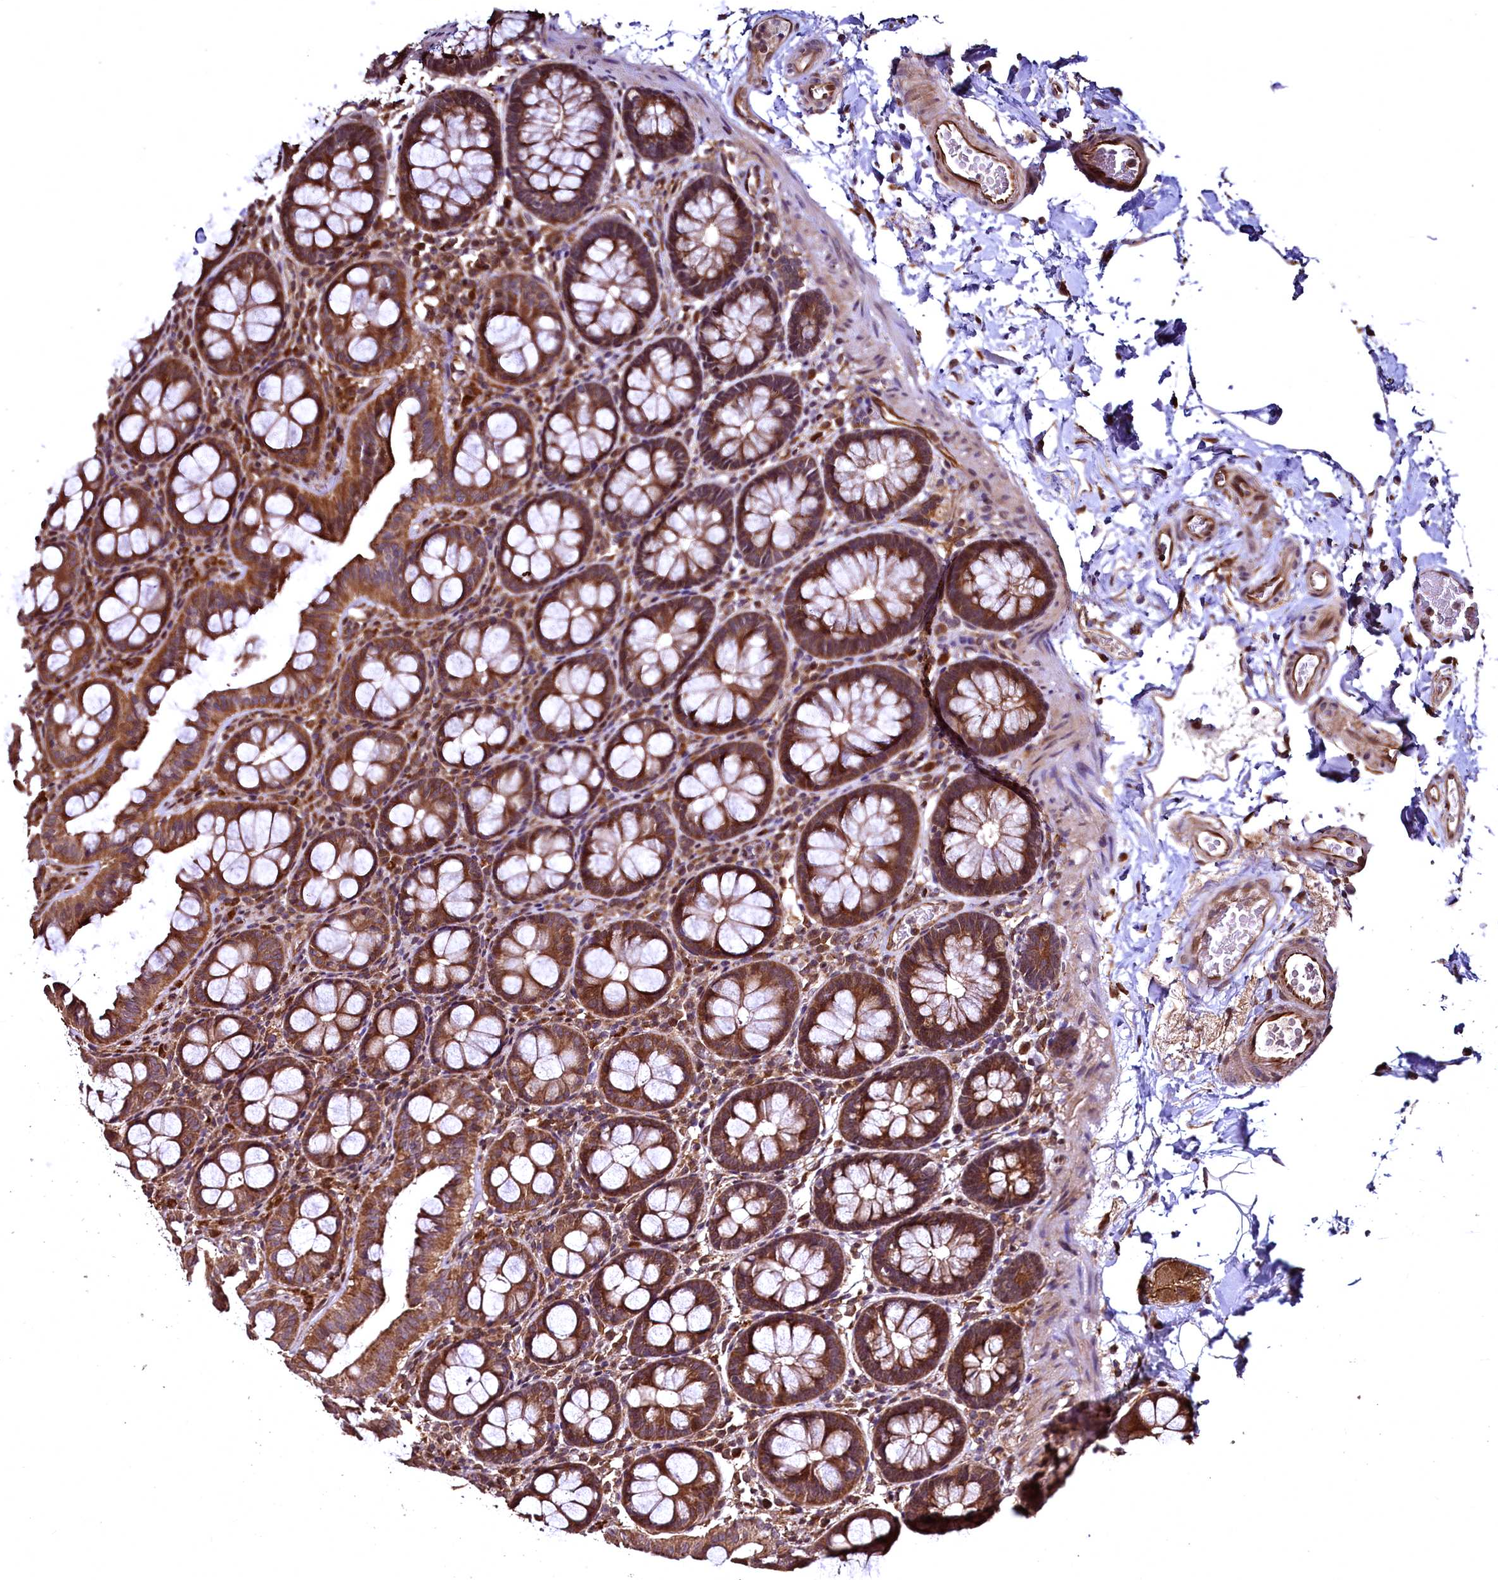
{"staining": {"intensity": "strong", "quantity": ">75%", "location": "cytoplasmic/membranous"}, "tissue": "colon", "cell_type": "Endothelial cells", "image_type": "normal", "snomed": [{"axis": "morphology", "description": "Normal tissue, NOS"}, {"axis": "topography", "description": "Colon"}], "caption": "Immunohistochemistry staining of normal colon, which demonstrates high levels of strong cytoplasmic/membranous staining in approximately >75% of endothelial cells indicating strong cytoplasmic/membranous protein positivity. The staining was performed using DAB (3,3'-diaminobenzidine) (brown) for protein detection and nuclei were counterstained in hematoxylin (blue).", "gene": "TBCEL", "patient": {"sex": "male", "age": 75}}